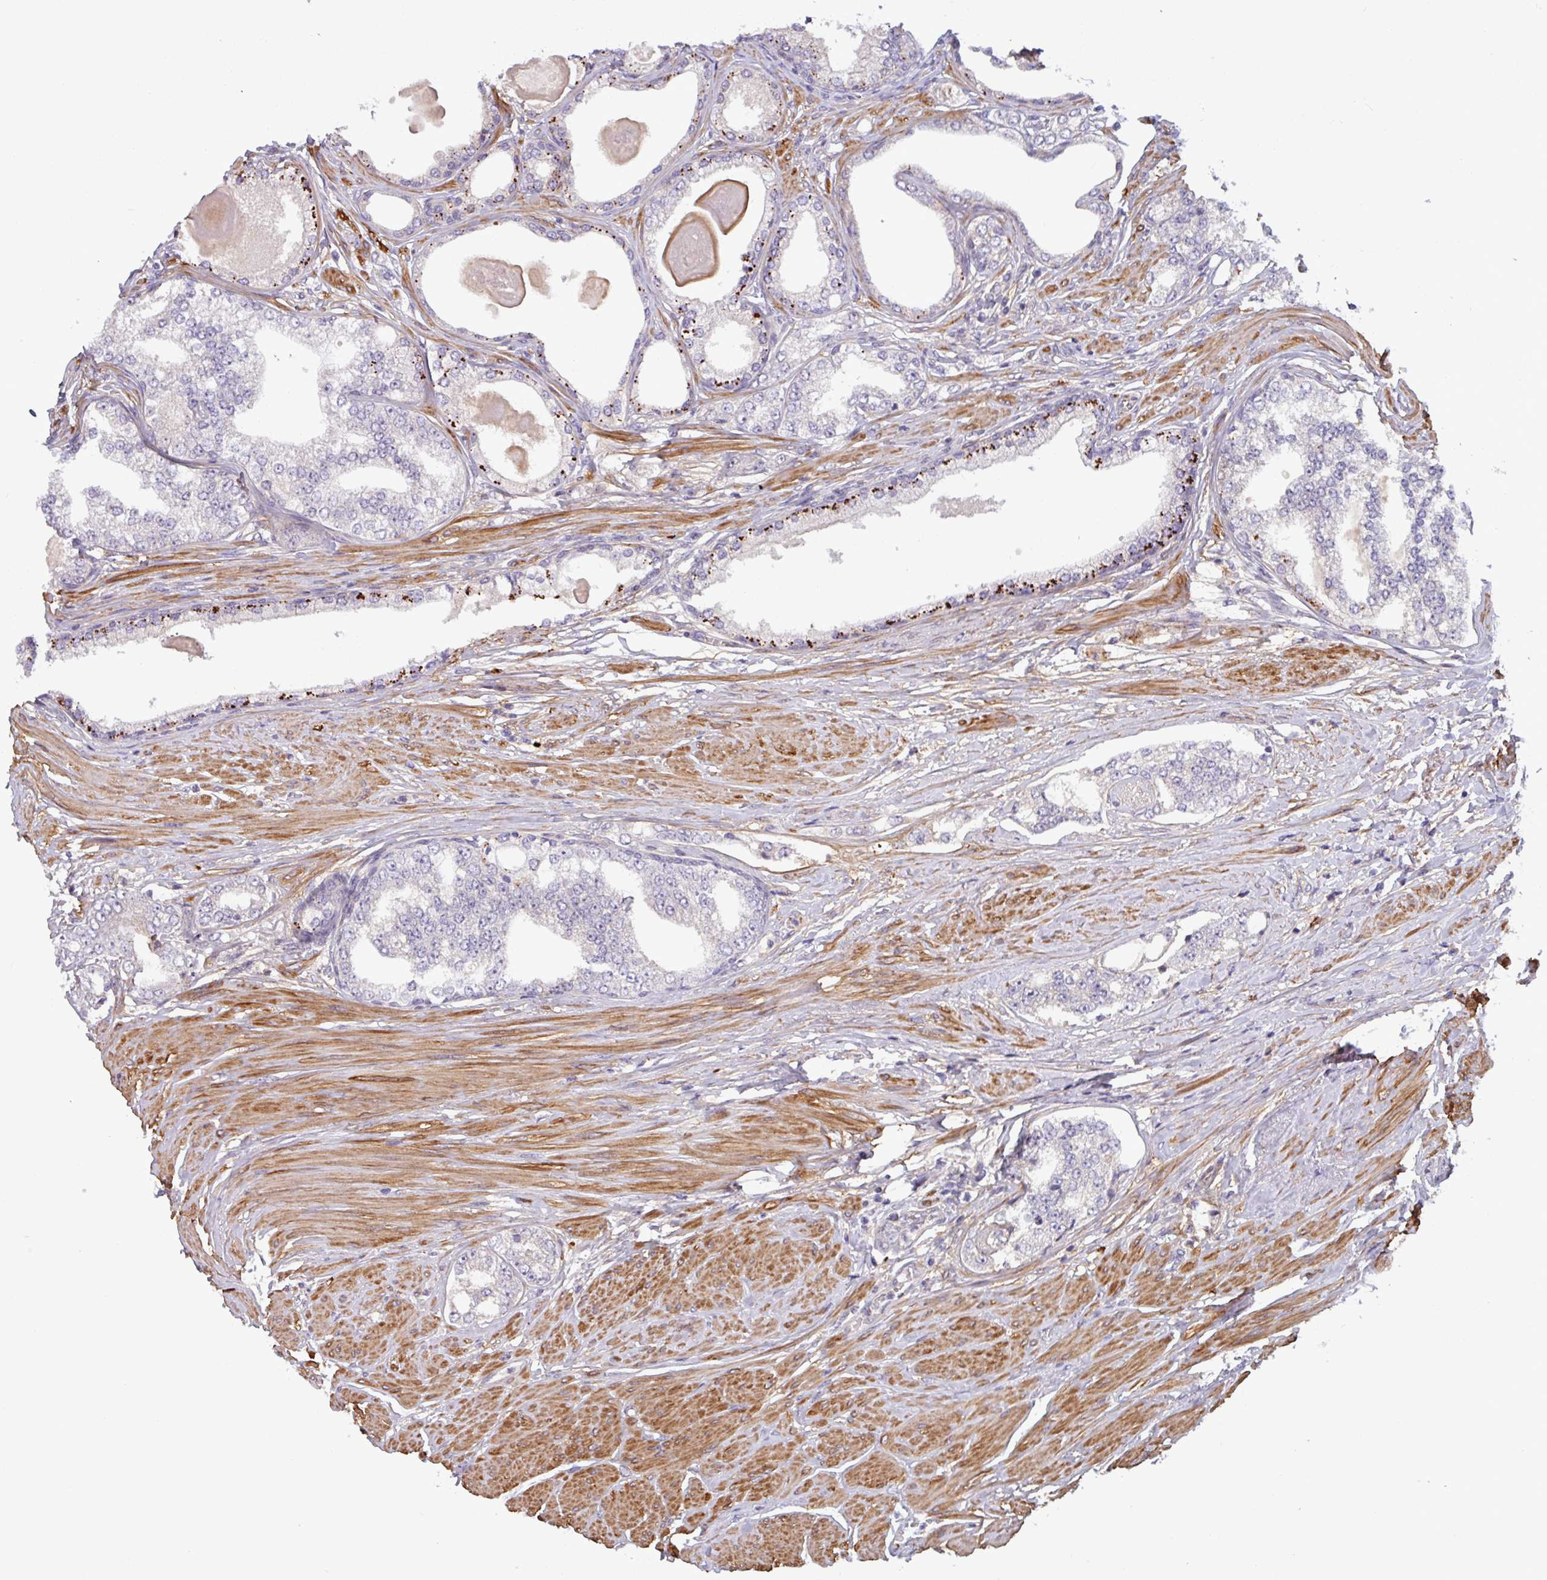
{"staining": {"intensity": "negative", "quantity": "none", "location": "none"}, "tissue": "prostate cancer", "cell_type": "Tumor cells", "image_type": "cancer", "snomed": [{"axis": "morphology", "description": "Adenocarcinoma, High grade"}, {"axis": "topography", "description": "Prostate"}], "caption": "Immunohistochemistry (IHC) image of human prostate cancer stained for a protein (brown), which displays no expression in tumor cells.", "gene": "PCED1A", "patient": {"sex": "male", "age": 64}}